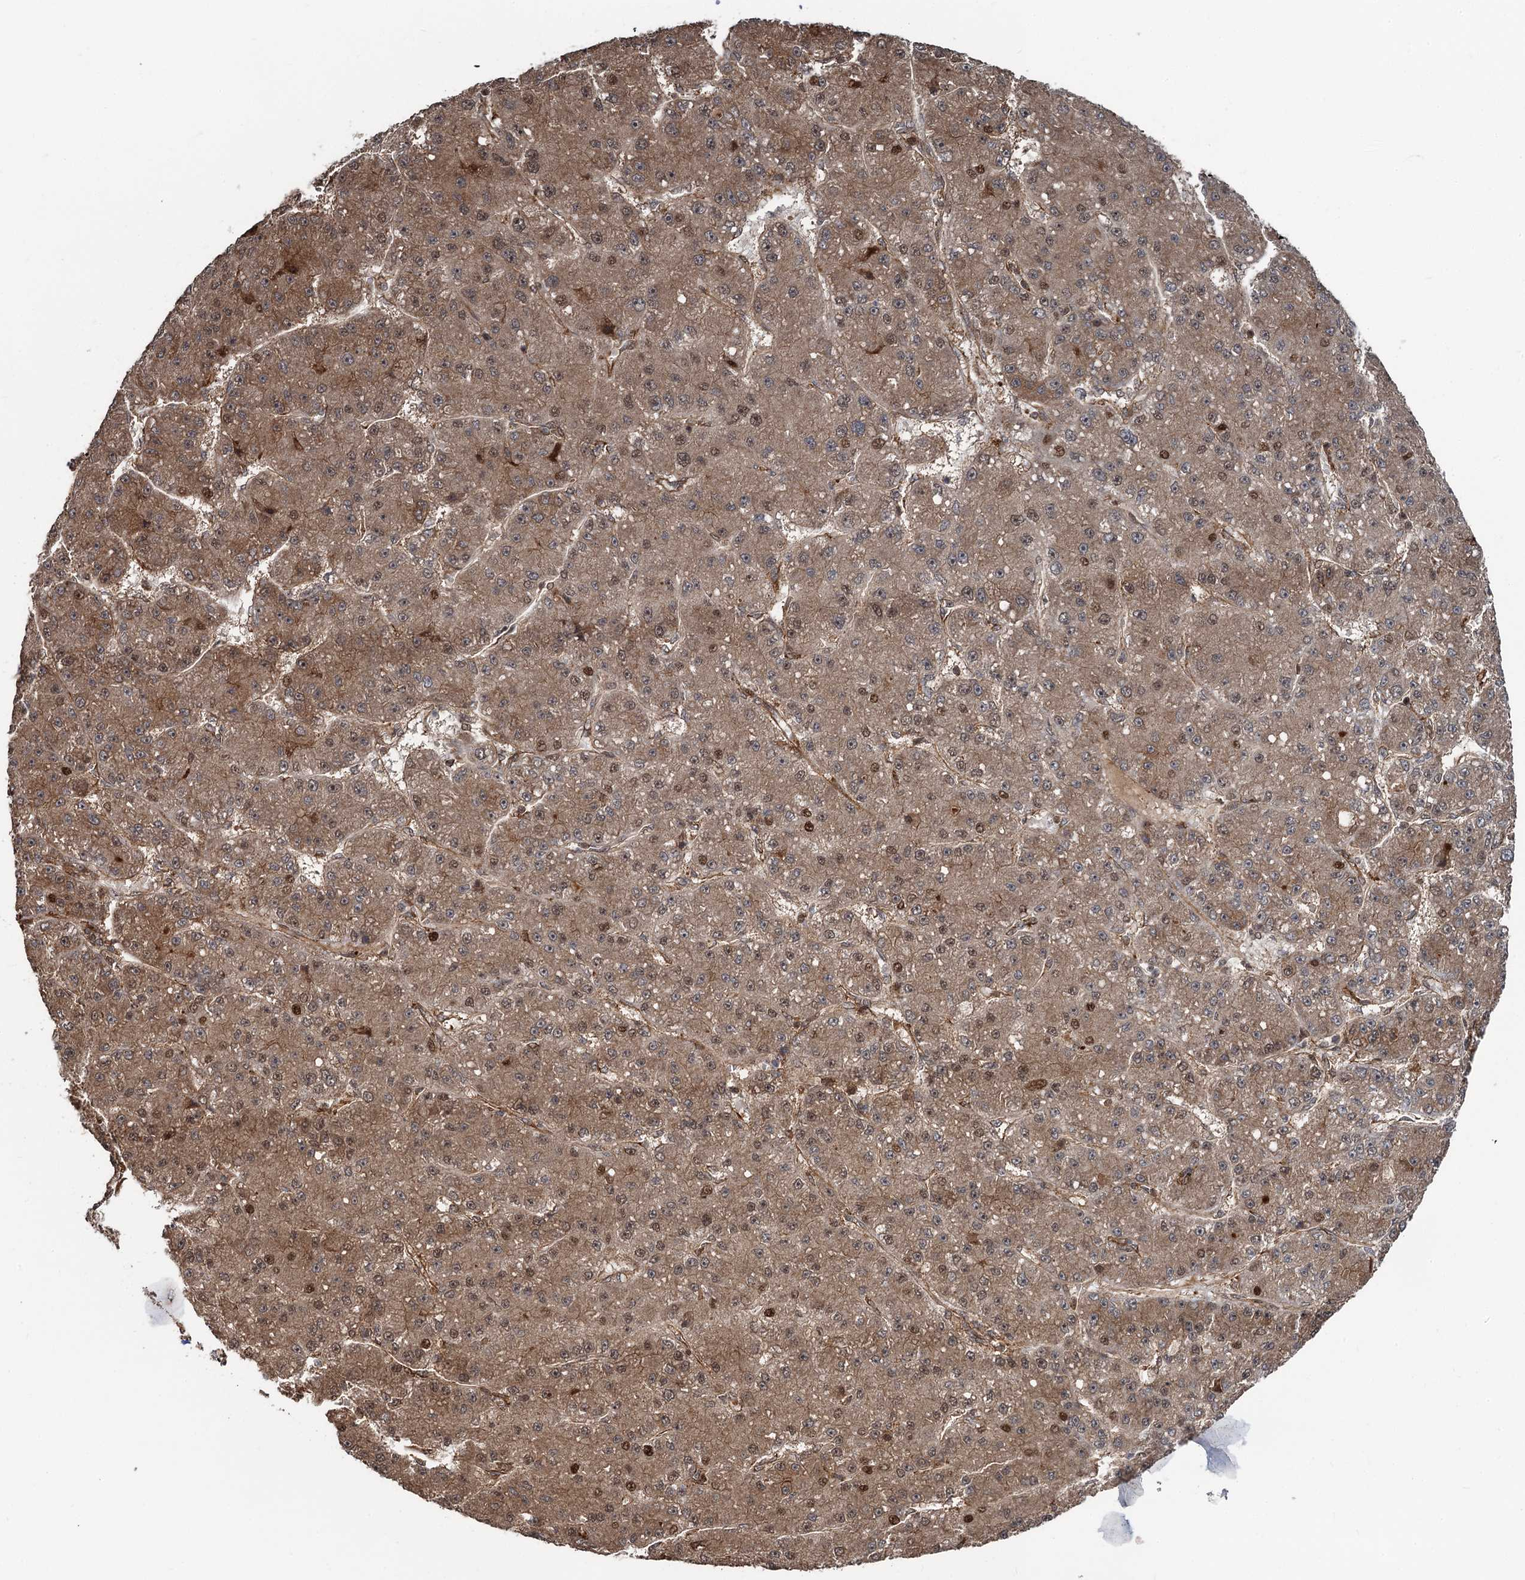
{"staining": {"intensity": "moderate", "quantity": ">75%", "location": "cytoplasmic/membranous,nuclear"}, "tissue": "liver cancer", "cell_type": "Tumor cells", "image_type": "cancer", "snomed": [{"axis": "morphology", "description": "Carcinoma, Hepatocellular, NOS"}, {"axis": "topography", "description": "Liver"}], "caption": "Immunohistochemical staining of hepatocellular carcinoma (liver) reveals medium levels of moderate cytoplasmic/membranous and nuclear positivity in approximately >75% of tumor cells.", "gene": "SNRNP25", "patient": {"sex": "male", "age": 67}}